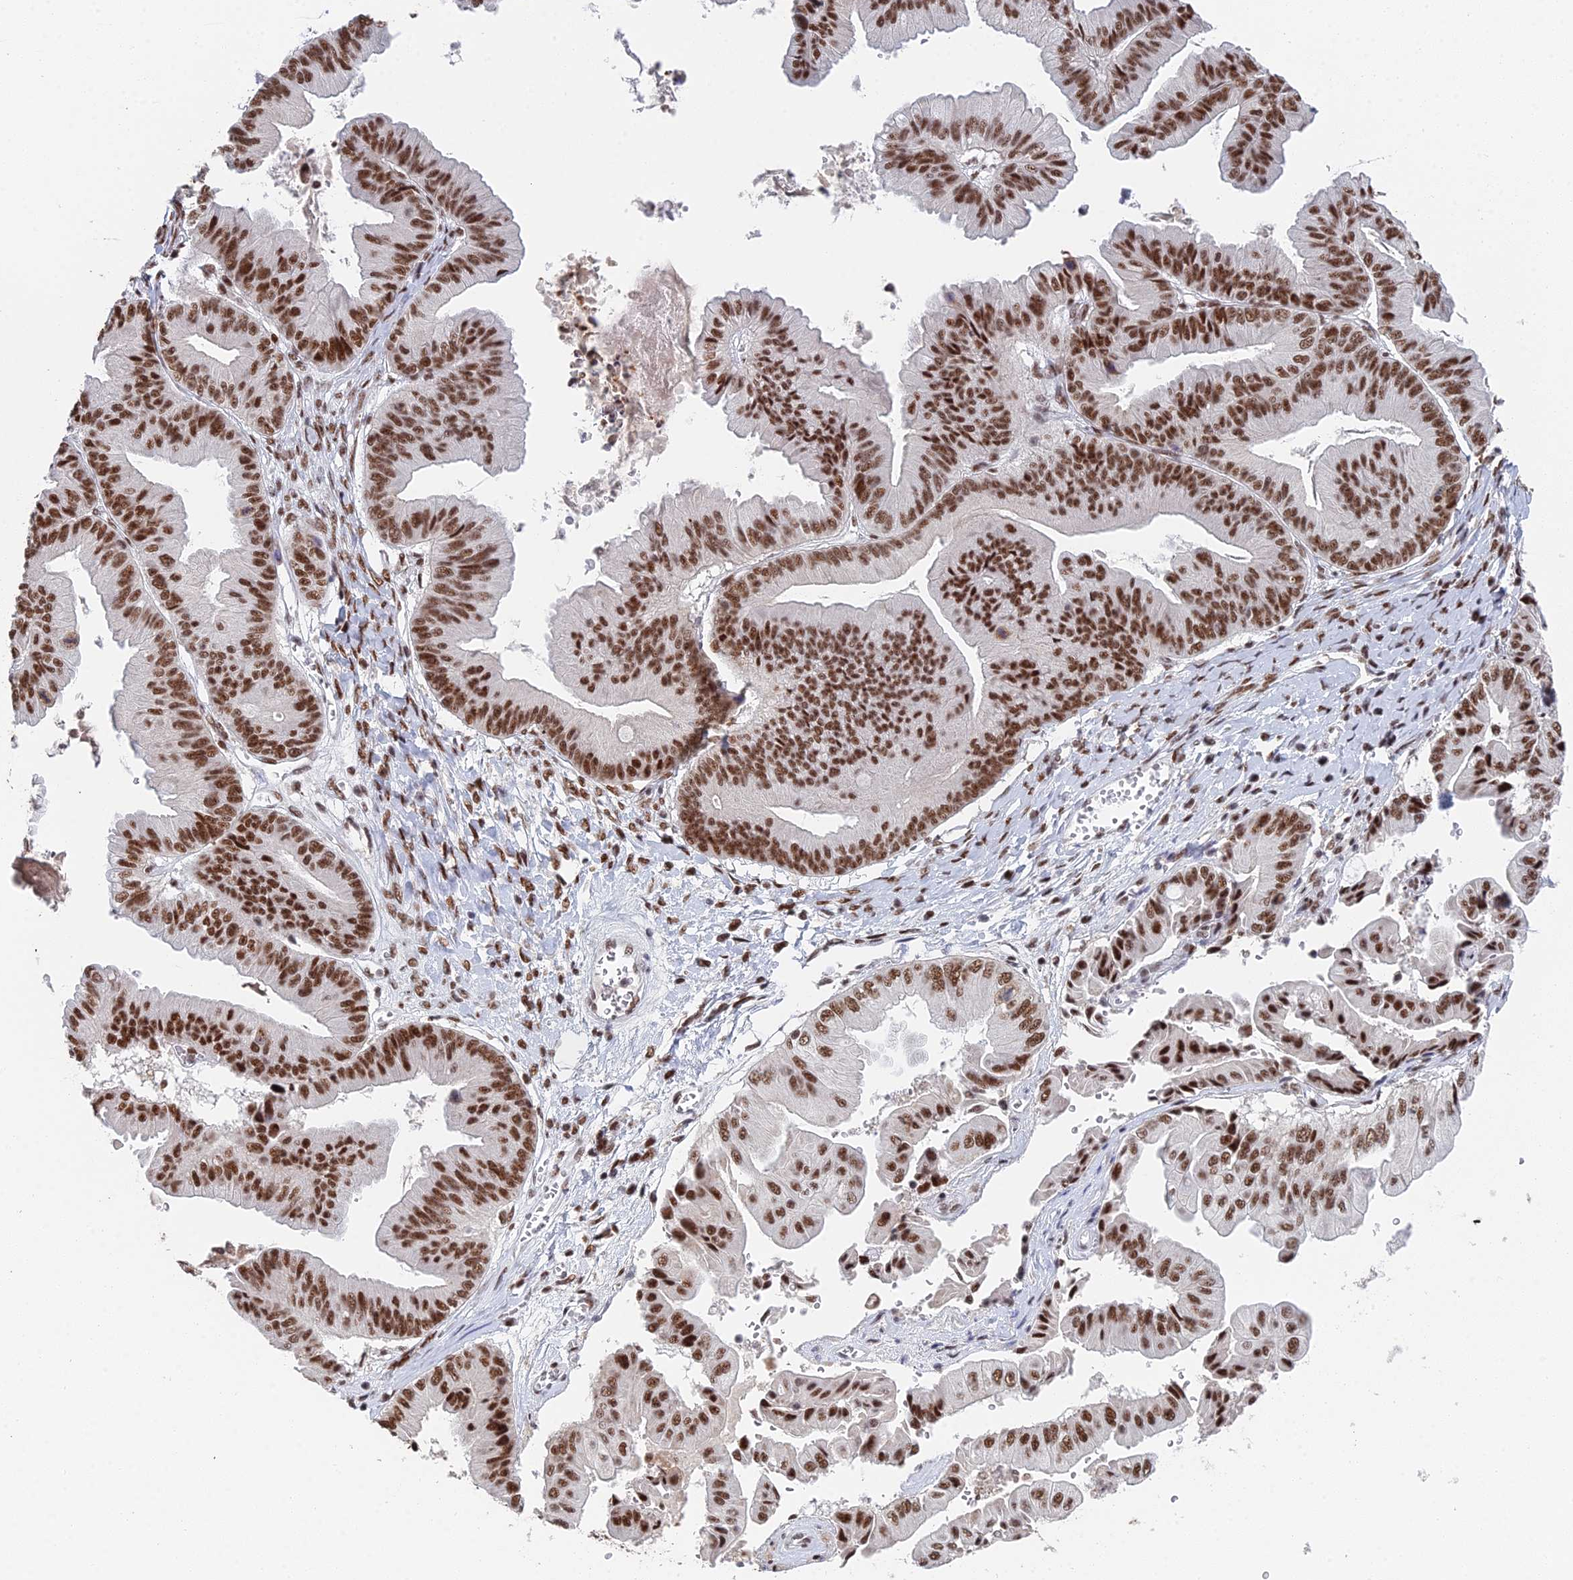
{"staining": {"intensity": "strong", "quantity": ">75%", "location": "nuclear"}, "tissue": "ovarian cancer", "cell_type": "Tumor cells", "image_type": "cancer", "snomed": [{"axis": "morphology", "description": "Cystadenocarcinoma, mucinous, NOS"}, {"axis": "topography", "description": "Ovary"}], "caption": "IHC histopathology image of human ovarian cancer stained for a protein (brown), which shows high levels of strong nuclear expression in approximately >75% of tumor cells.", "gene": "SF3B3", "patient": {"sex": "female", "age": 61}}